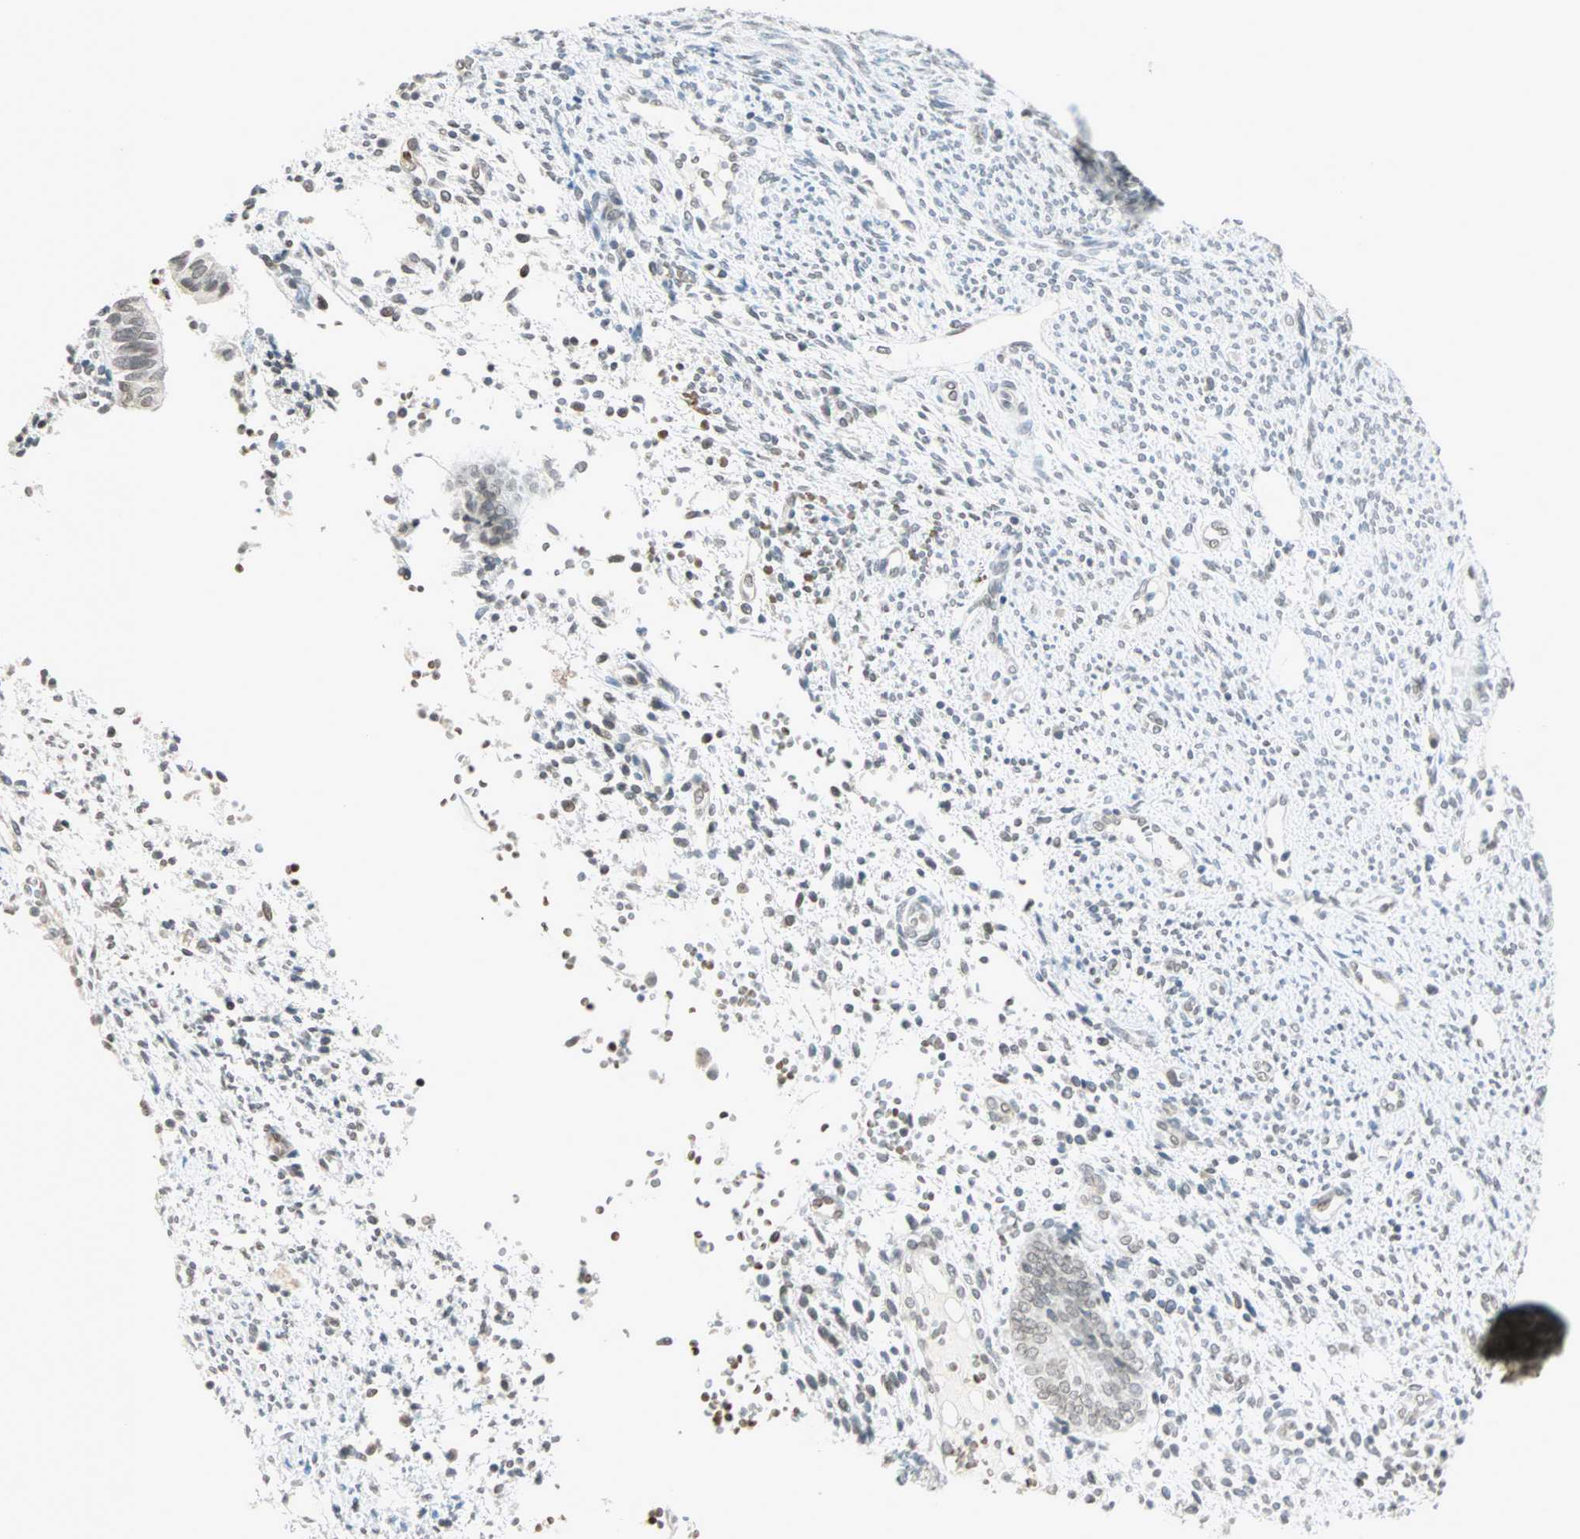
{"staining": {"intensity": "weak", "quantity": "<25%", "location": "nuclear"}, "tissue": "endometrium", "cell_type": "Cells in endometrial stroma", "image_type": "normal", "snomed": [{"axis": "morphology", "description": "Normal tissue, NOS"}, {"axis": "topography", "description": "Endometrium"}], "caption": "This is an IHC photomicrograph of normal human endometrium. There is no positivity in cells in endometrial stroma.", "gene": "BCAN", "patient": {"sex": "female", "age": 35}}